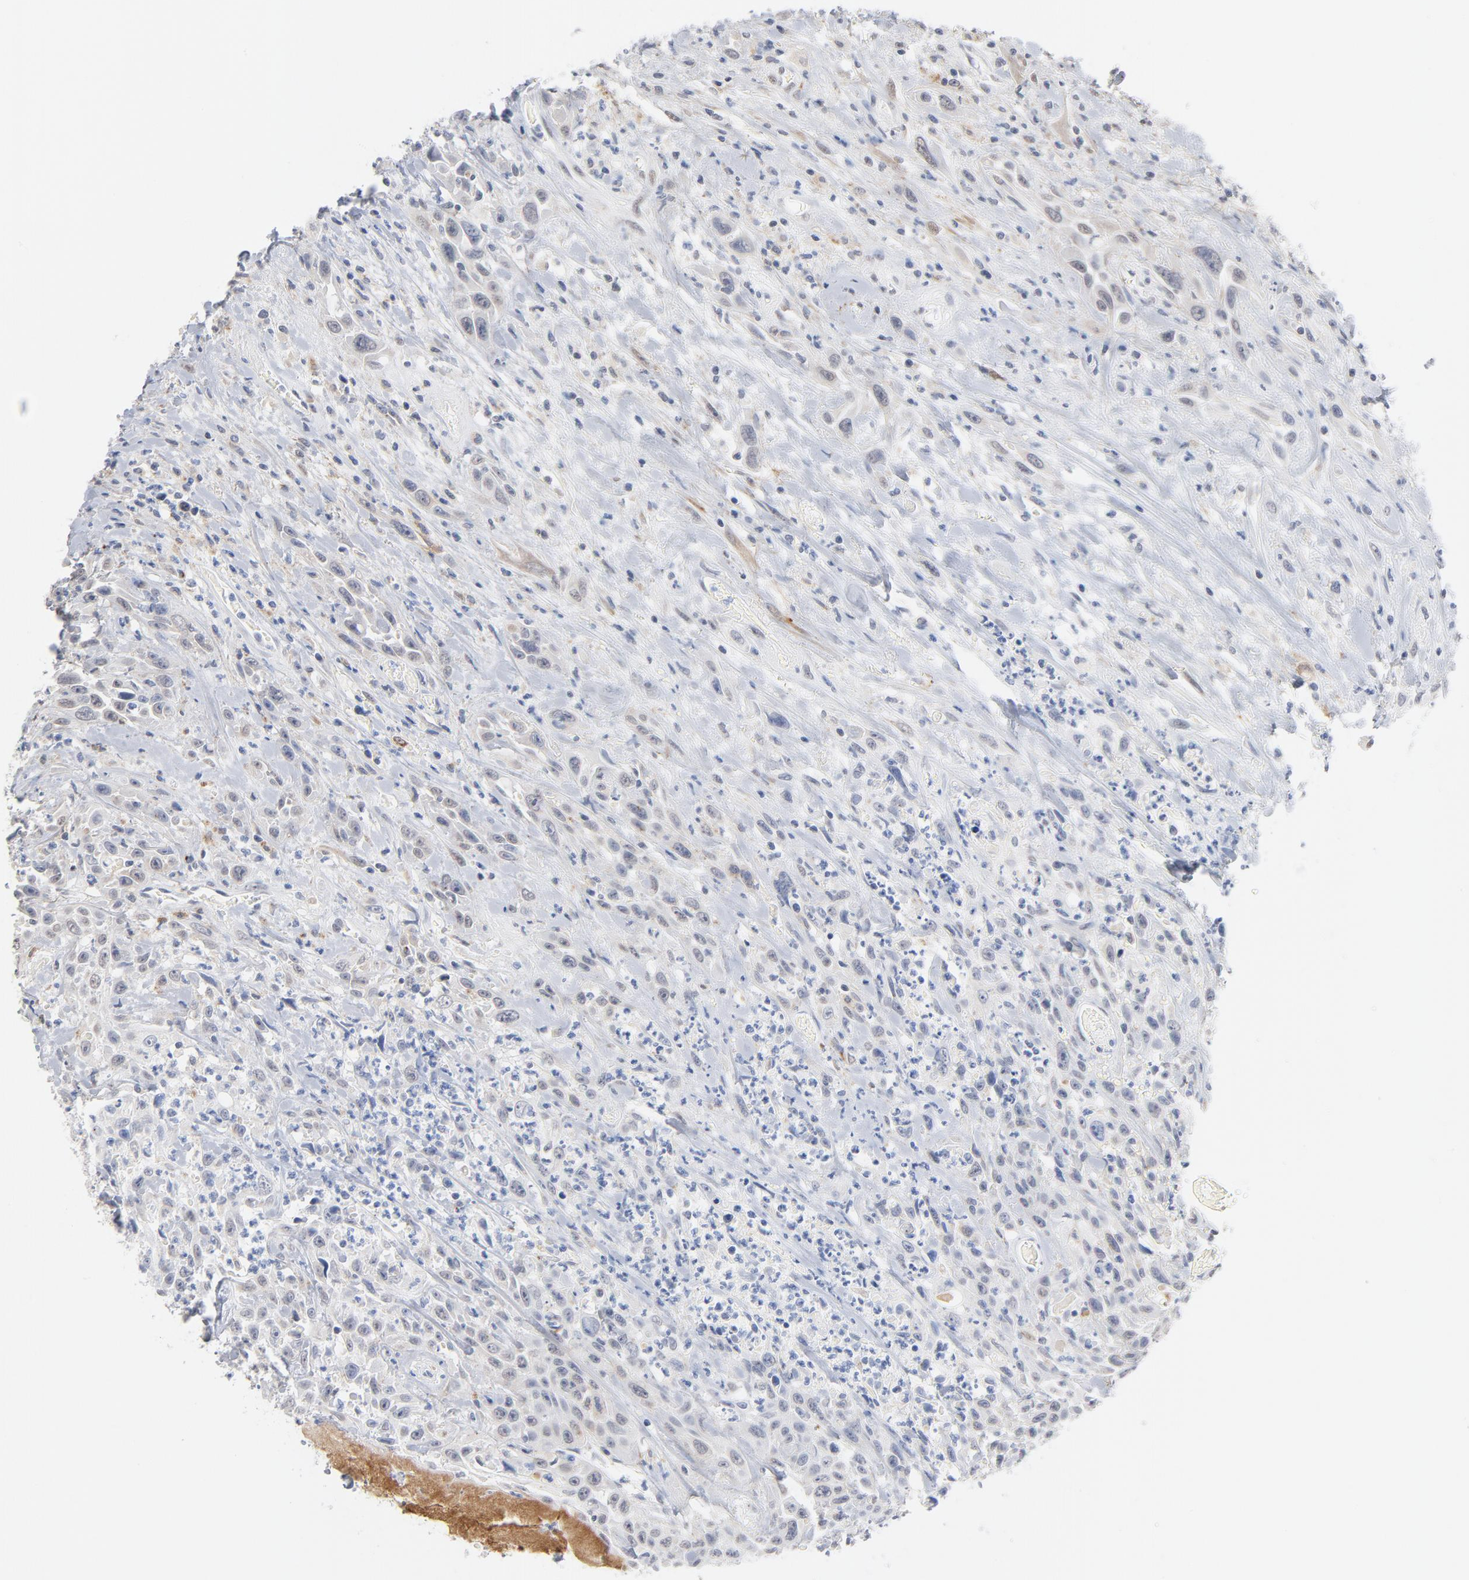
{"staining": {"intensity": "negative", "quantity": "none", "location": "none"}, "tissue": "urothelial cancer", "cell_type": "Tumor cells", "image_type": "cancer", "snomed": [{"axis": "morphology", "description": "Urothelial carcinoma, High grade"}, {"axis": "topography", "description": "Urinary bladder"}], "caption": "Urothelial carcinoma (high-grade) was stained to show a protein in brown. There is no significant expression in tumor cells.", "gene": "LTBP2", "patient": {"sex": "female", "age": 84}}